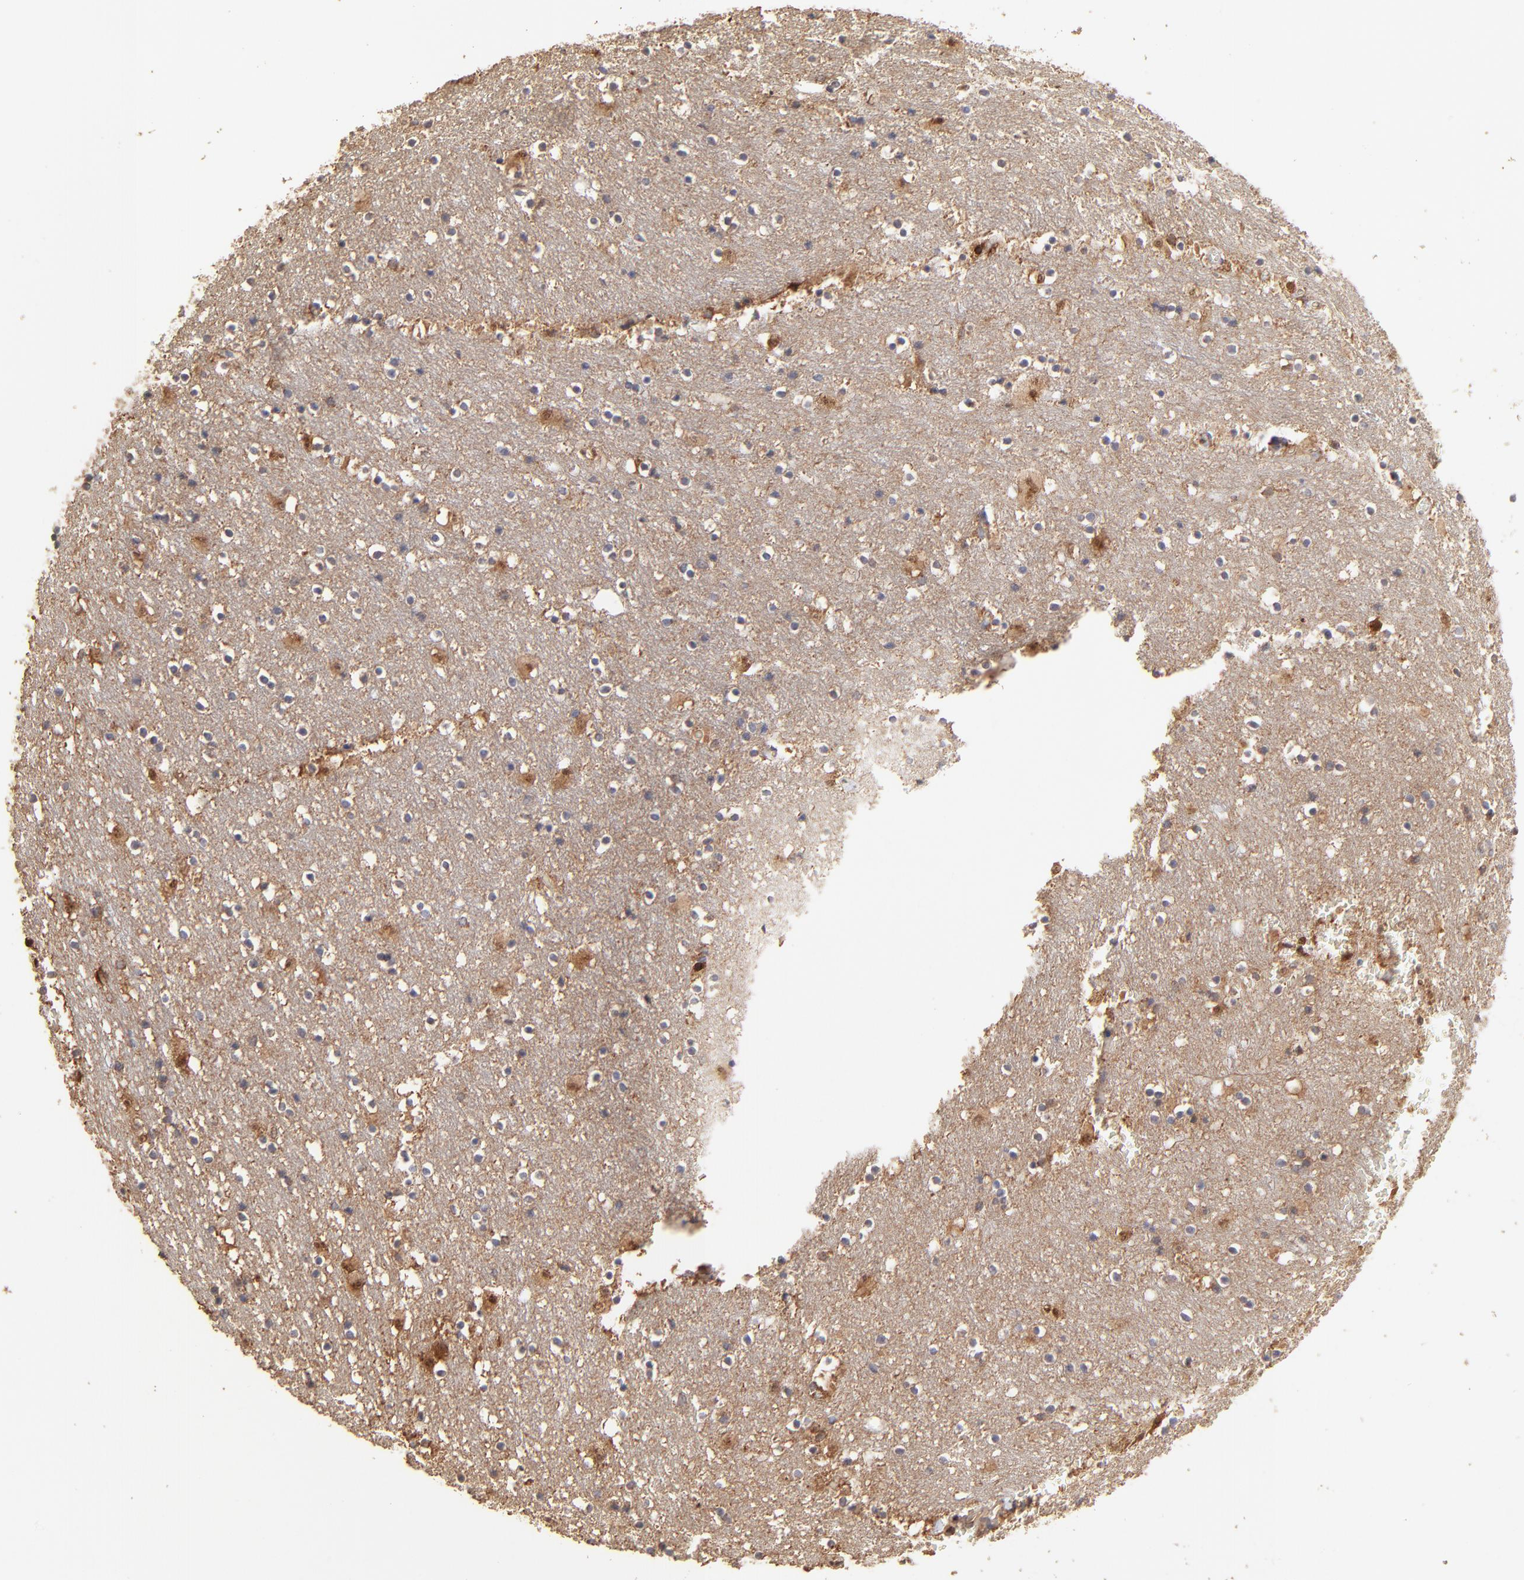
{"staining": {"intensity": "weak", "quantity": "25%-75%", "location": "cytoplasmic/membranous"}, "tissue": "caudate", "cell_type": "Glial cells", "image_type": "normal", "snomed": [{"axis": "morphology", "description": "Normal tissue, NOS"}, {"axis": "topography", "description": "Lateral ventricle wall"}], "caption": "The micrograph displays a brown stain indicating the presence of a protein in the cytoplasmic/membranous of glial cells in caudate. (Brightfield microscopy of DAB IHC at high magnification).", "gene": "STON2", "patient": {"sex": "male", "age": 45}}